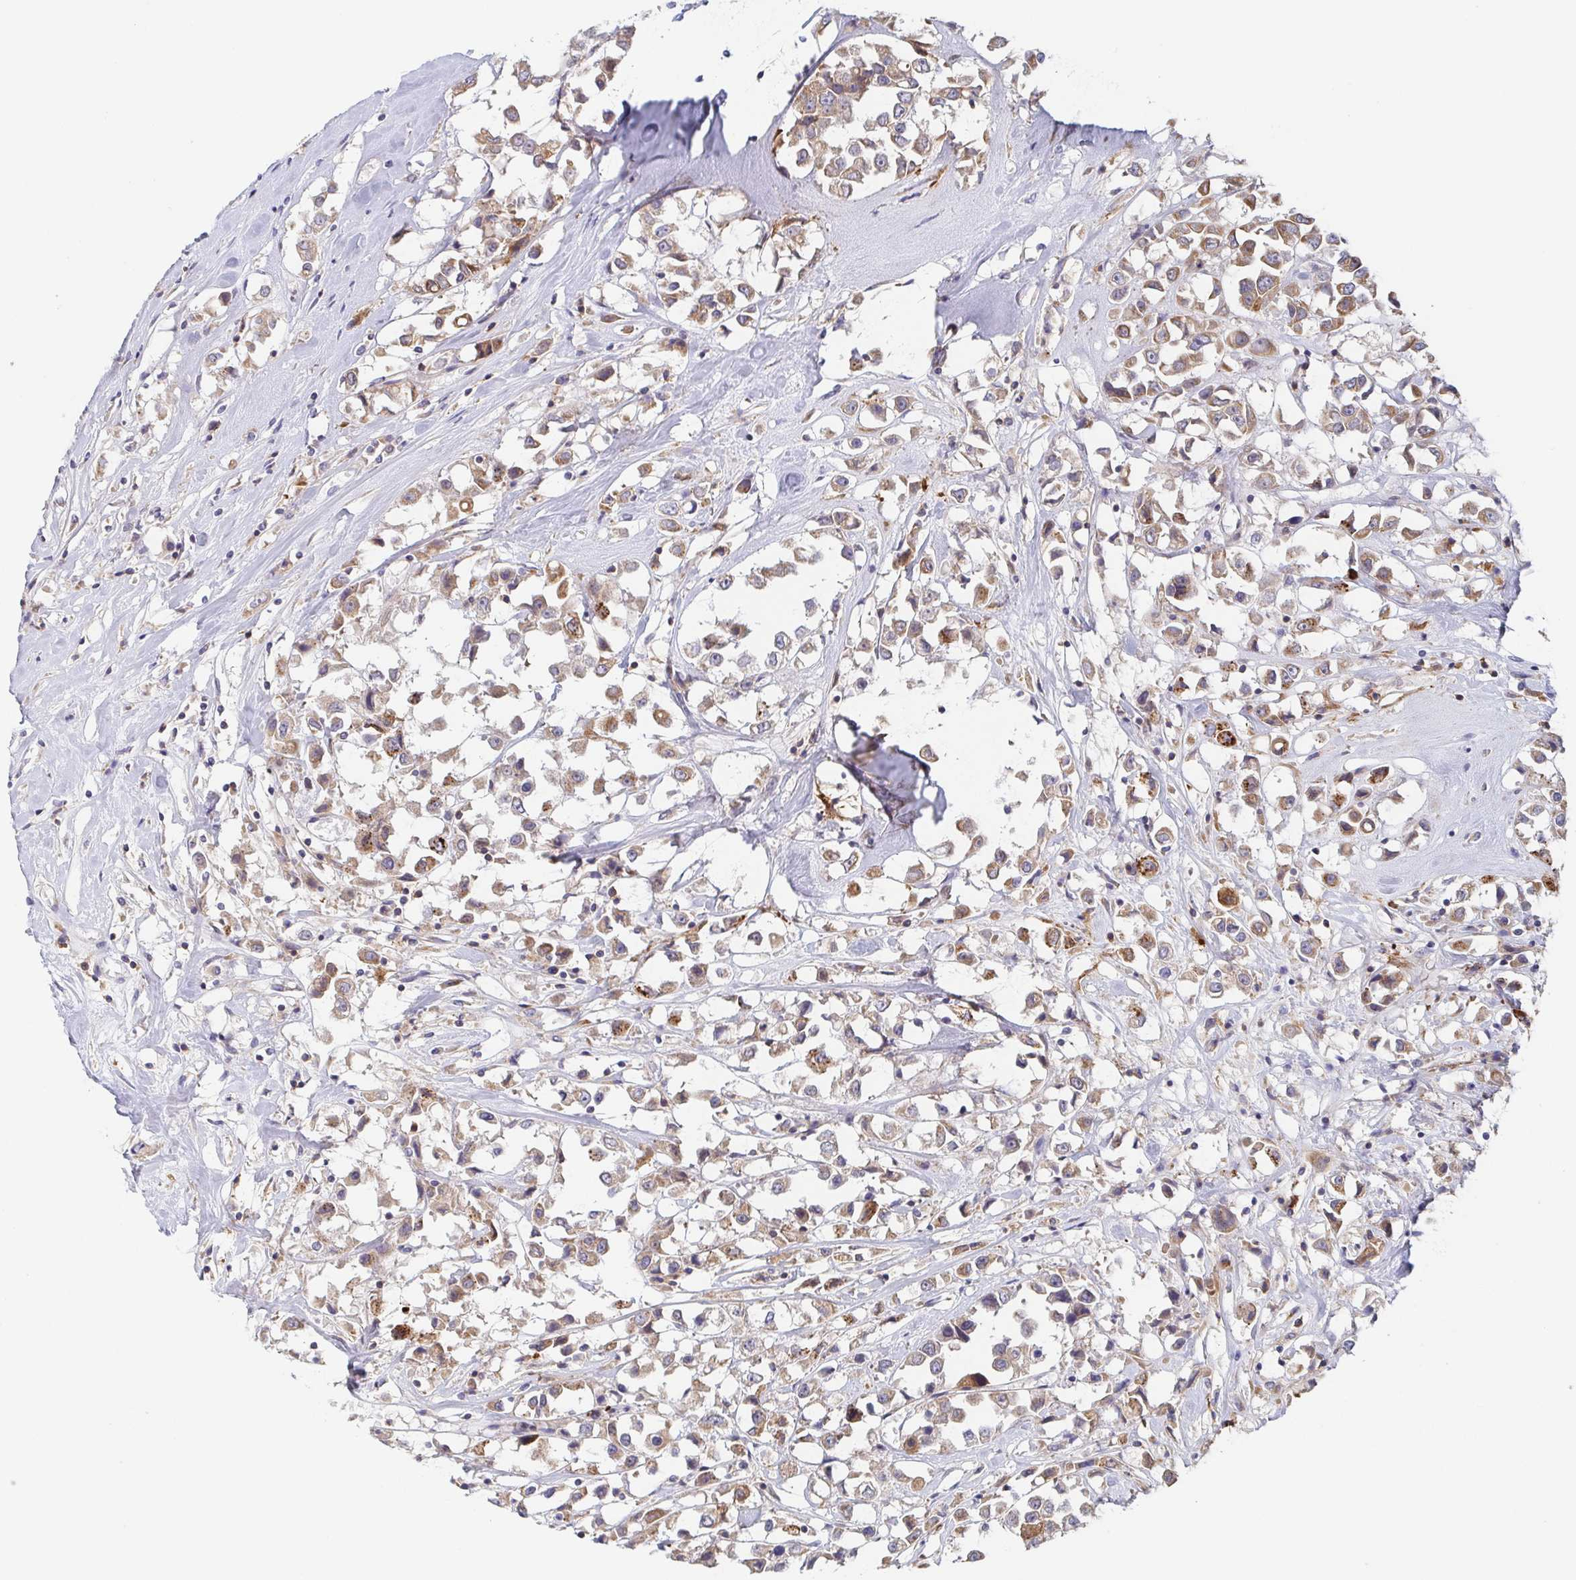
{"staining": {"intensity": "moderate", "quantity": ">75%", "location": "cytoplasmic/membranous"}, "tissue": "breast cancer", "cell_type": "Tumor cells", "image_type": "cancer", "snomed": [{"axis": "morphology", "description": "Duct carcinoma"}, {"axis": "topography", "description": "Breast"}], "caption": "Immunohistochemistry histopathology image of neoplastic tissue: invasive ductal carcinoma (breast) stained using IHC displays medium levels of moderate protein expression localized specifically in the cytoplasmic/membranous of tumor cells, appearing as a cytoplasmic/membranous brown color.", "gene": "TUFT1", "patient": {"sex": "female", "age": 61}}